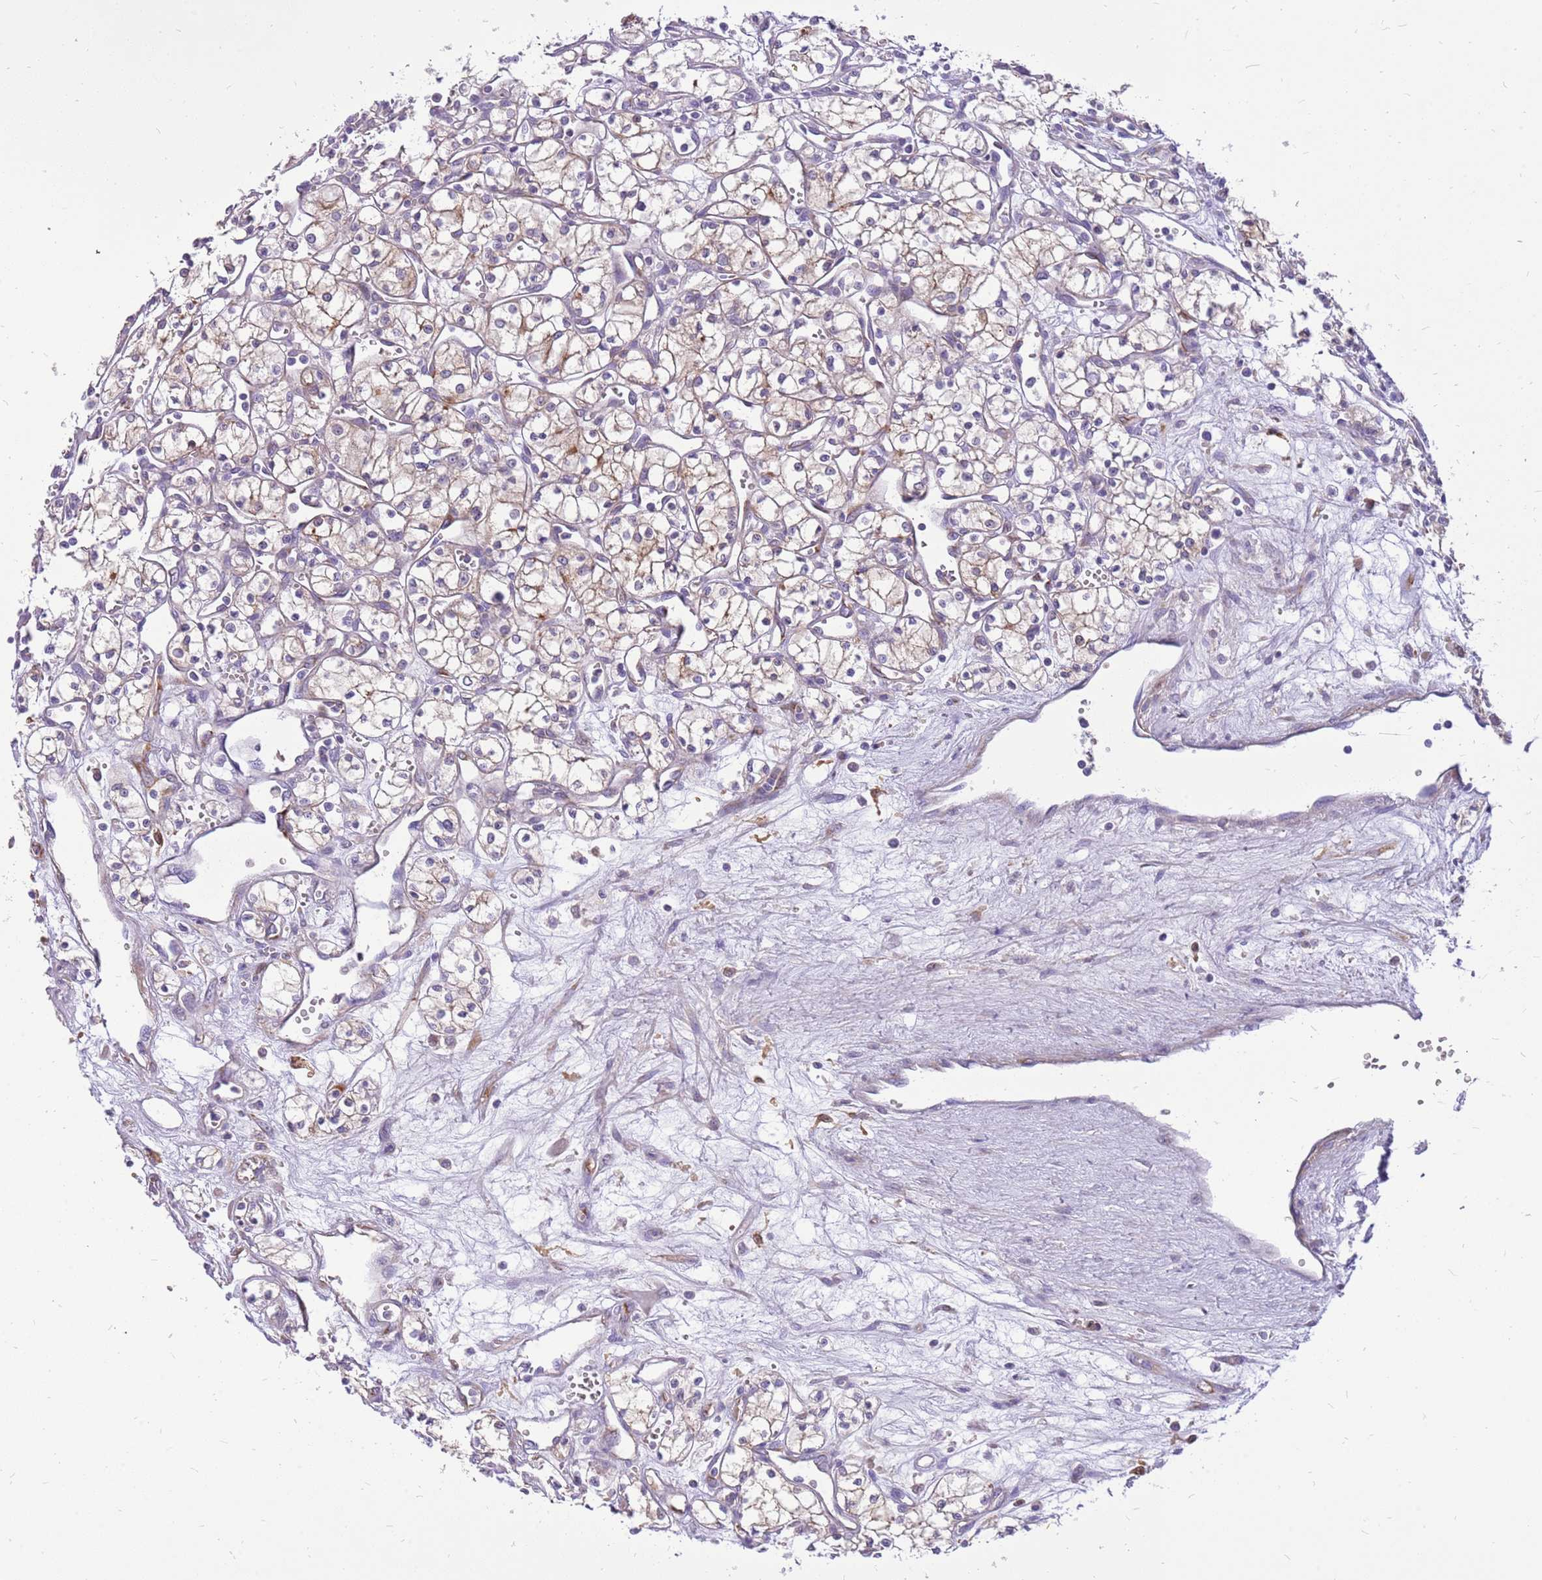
{"staining": {"intensity": "weak", "quantity": "25%-75%", "location": "cytoplasmic/membranous"}, "tissue": "renal cancer", "cell_type": "Tumor cells", "image_type": "cancer", "snomed": [{"axis": "morphology", "description": "Adenocarcinoma, NOS"}, {"axis": "topography", "description": "Kidney"}], "caption": "Renal adenocarcinoma stained for a protein exhibits weak cytoplasmic/membranous positivity in tumor cells.", "gene": "WDR90", "patient": {"sex": "male", "age": 59}}